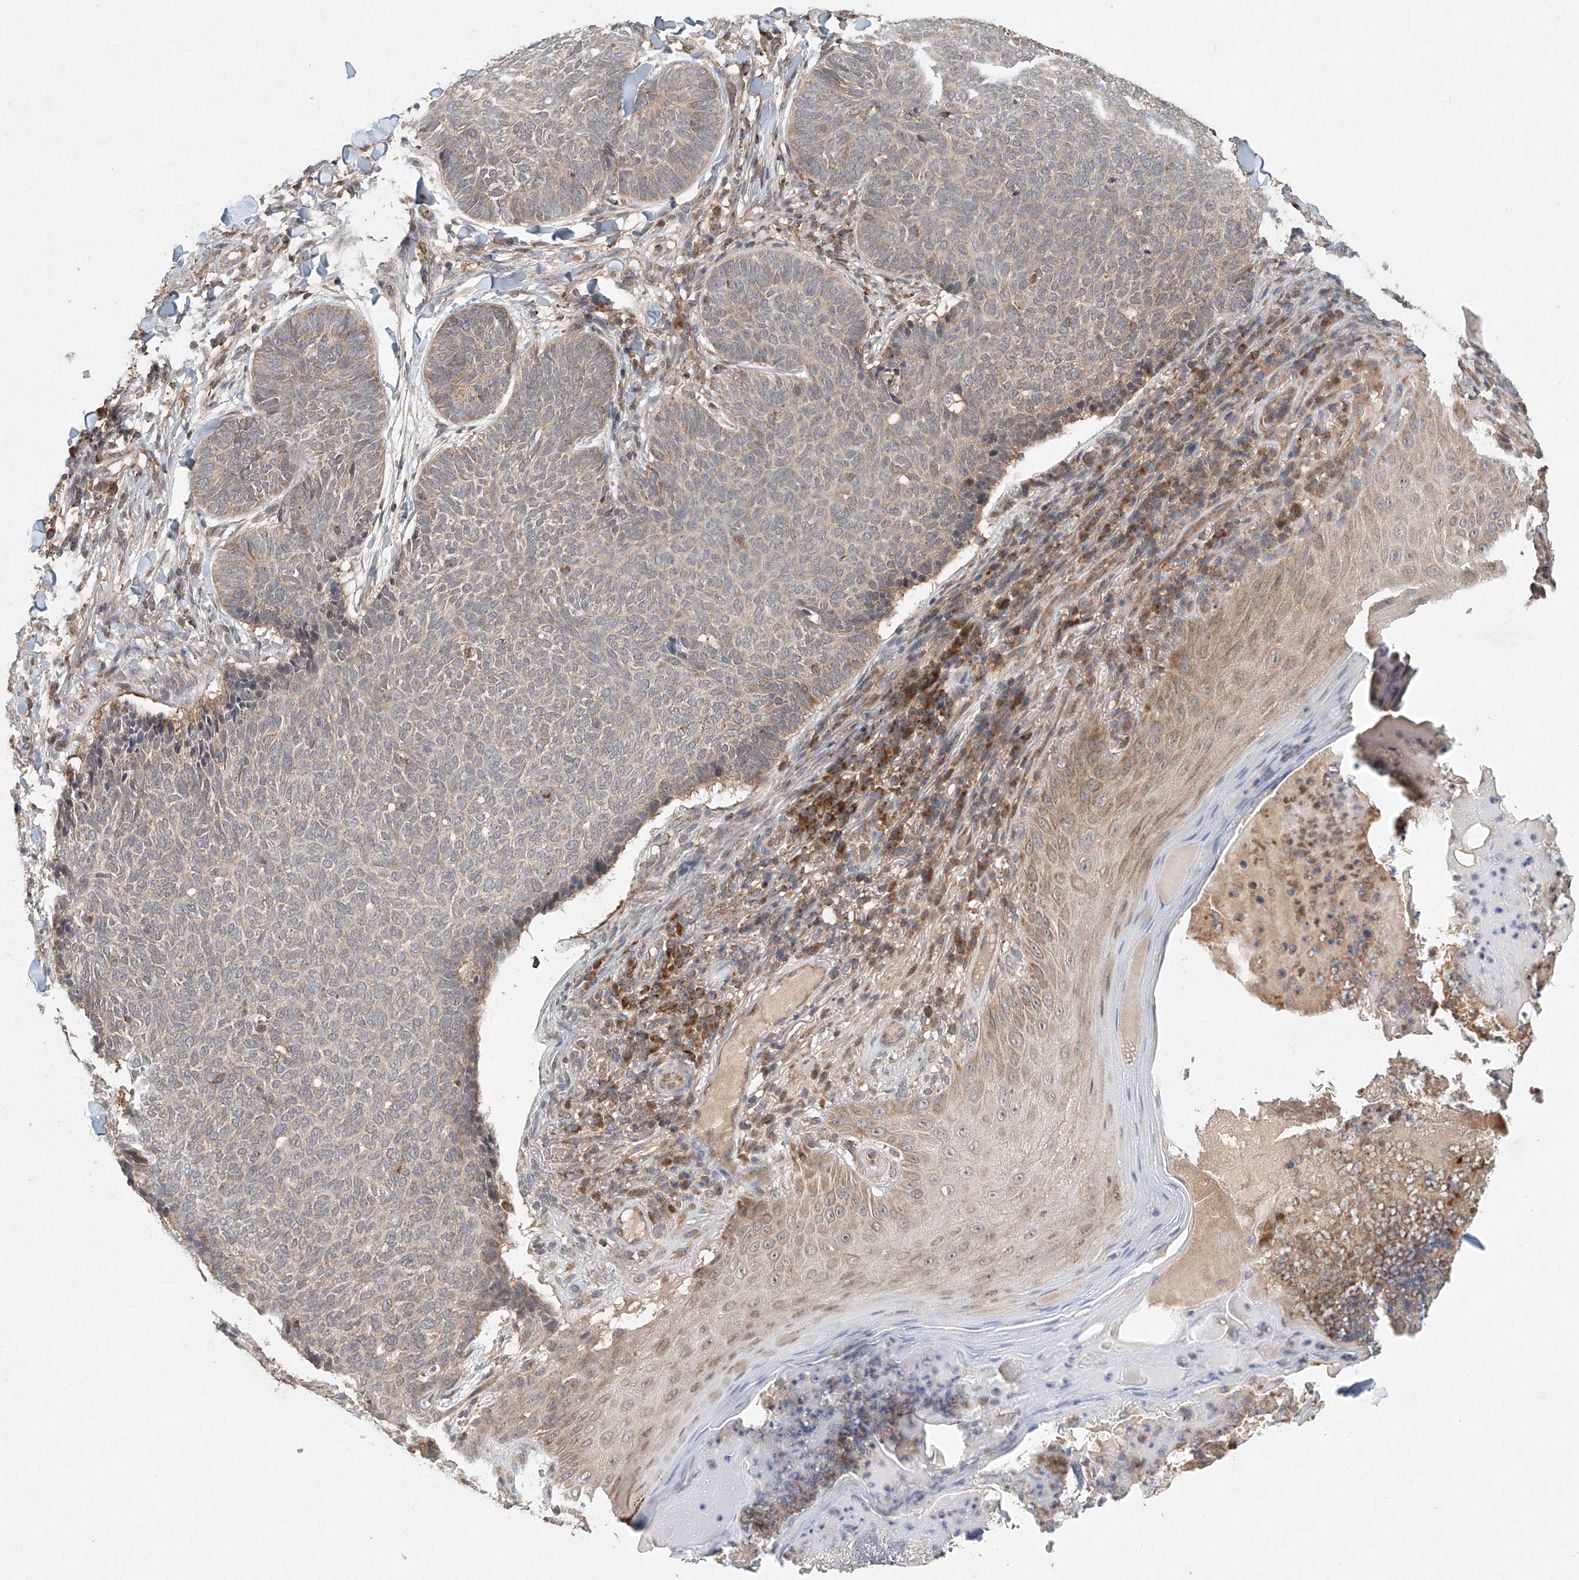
{"staining": {"intensity": "weak", "quantity": "<25%", "location": "cytoplasmic/membranous"}, "tissue": "skin cancer", "cell_type": "Tumor cells", "image_type": "cancer", "snomed": [{"axis": "morphology", "description": "Normal tissue, NOS"}, {"axis": "morphology", "description": "Basal cell carcinoma"}, {"axis": "topography", "description": "Skin"}], "caption": "Tumor cells are negative for protein expression in human basal cell carcinoma (skin).", "gene": "DCAF11", "patient": {"sex": "male", "age": 50}}